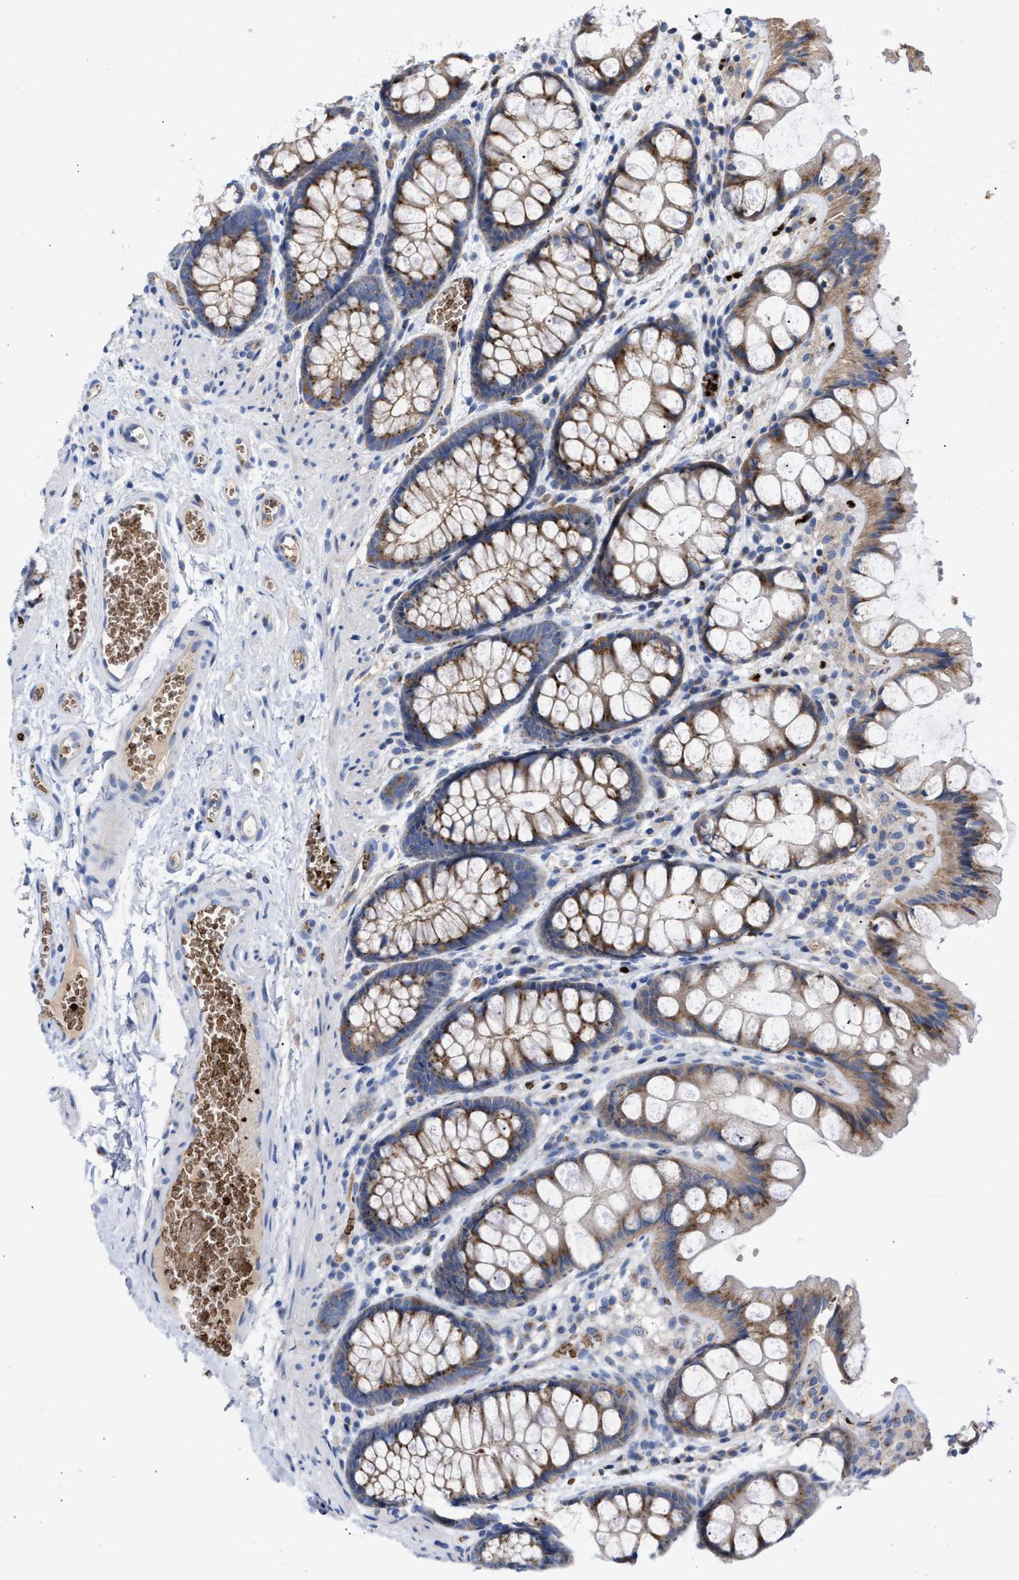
{"staining": {"intensity": "negative", "quantity": "none", "location": "none"}, "tissue": "colon", "cell_type": "Endothelial cells", "image_type": "normal", "snomed": [{"axis": "morphology", "description": "Normal tissue, NOS"}, {"axis": "topography", "description": "Colon"}], "caption": "DAB (3,3'-diaminobenzidine) immunohistochemical staining of unremarkable colon displays no significant positivity in endothelial cells.", "gene": "CCL2", "patient": {"sex": "male", "age": 47}}